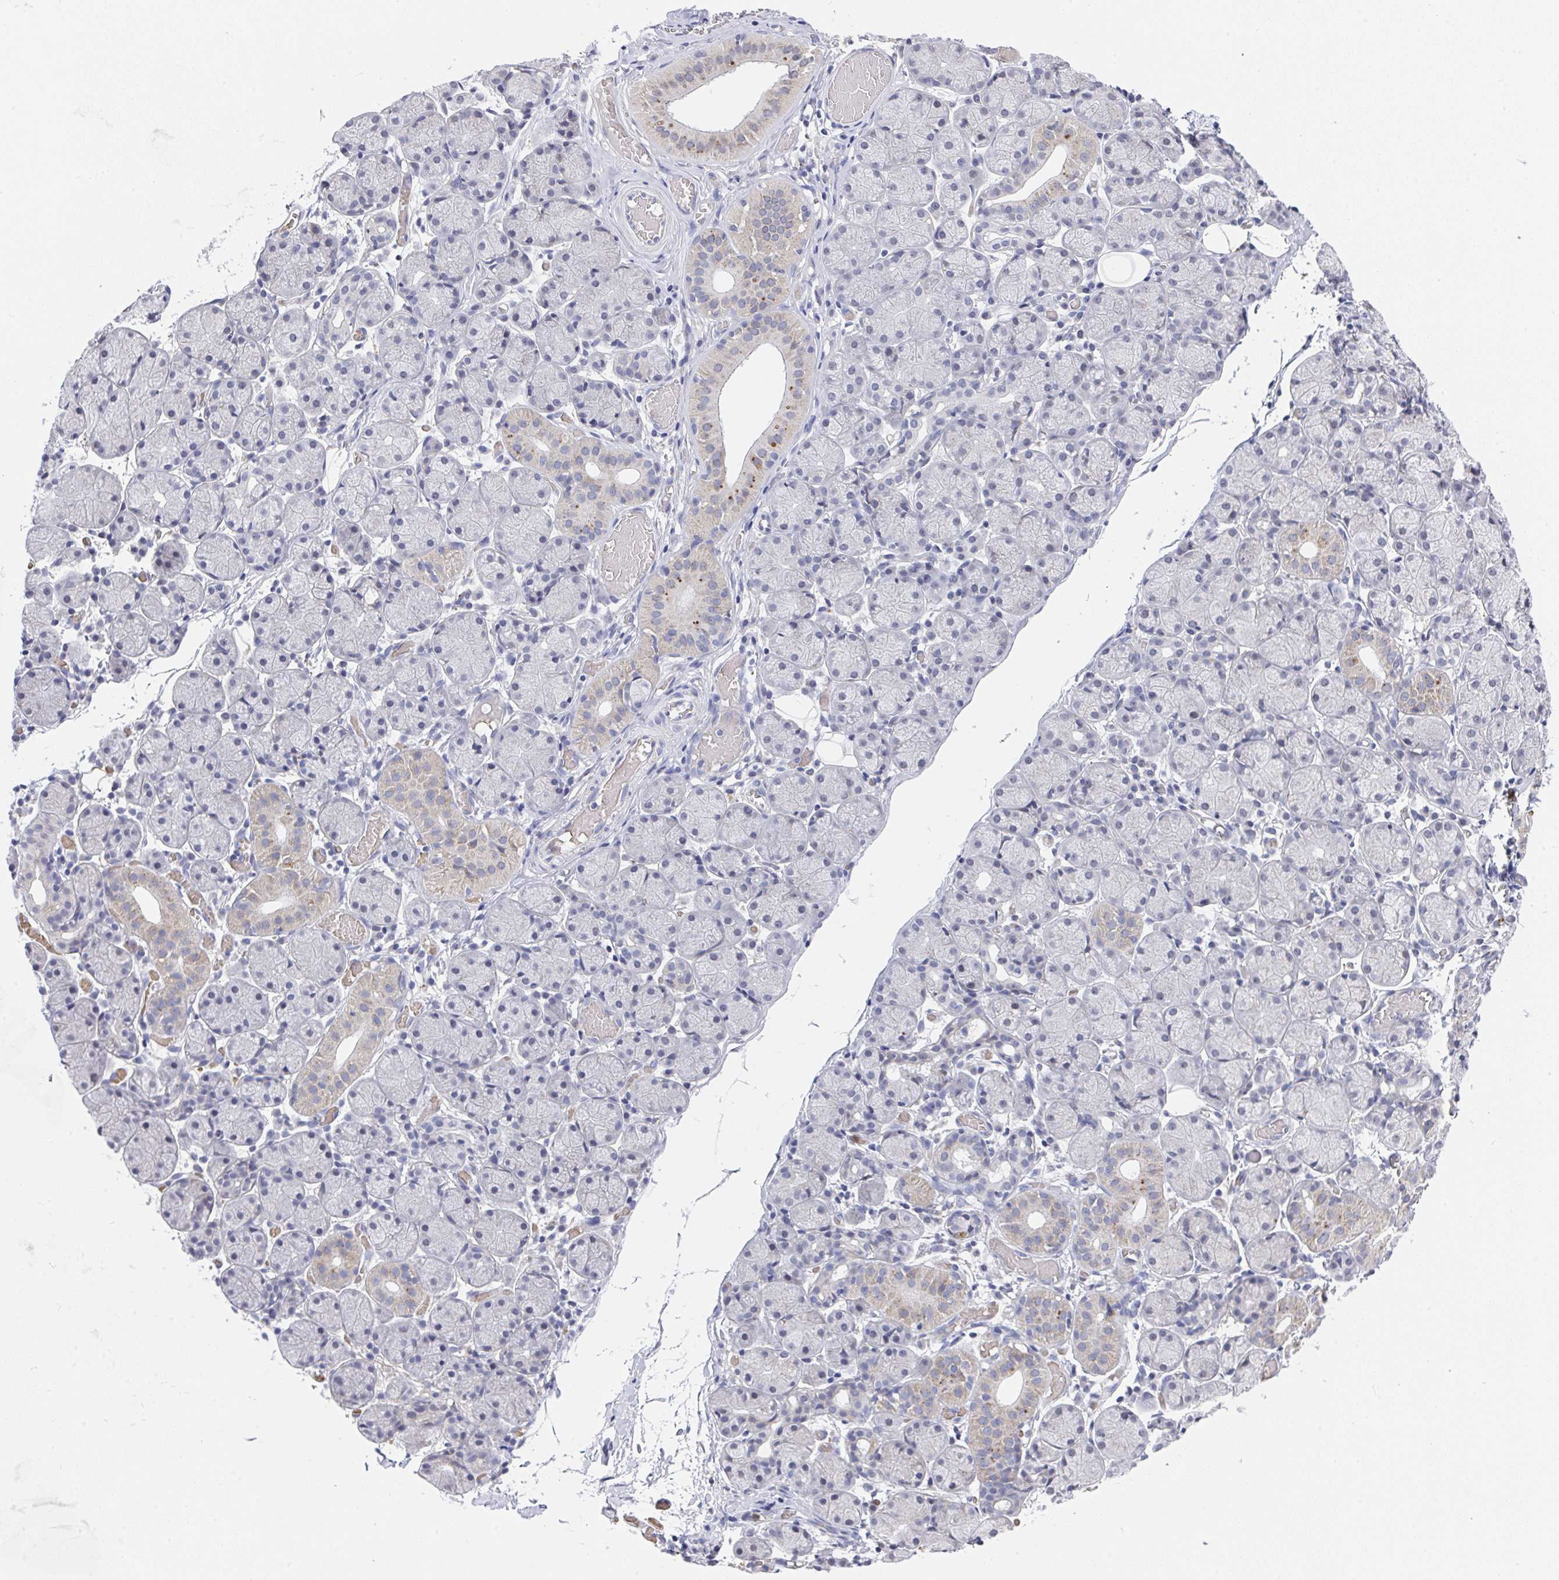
{"staining": {"intensity": "moderate", "quantity": "<25%", "location": "cytoplasmic/membranous"}, "tissue": "salivary gland", "cell_type": "Glandular cells", "image_type": "normal", "snomed": [{"axis": "morphology", "description": "Normal tissue, NOS"}, {"axis": "topography", "description": "Salivary gland"}], "caption": "Human salivary gland stained for a protein (brown) shows moderate cytoplasmic/membranous positive expression in about <25% of glandular cells.", "gene": "NCF1", "patient": {"sex": "female", "age": 24}}